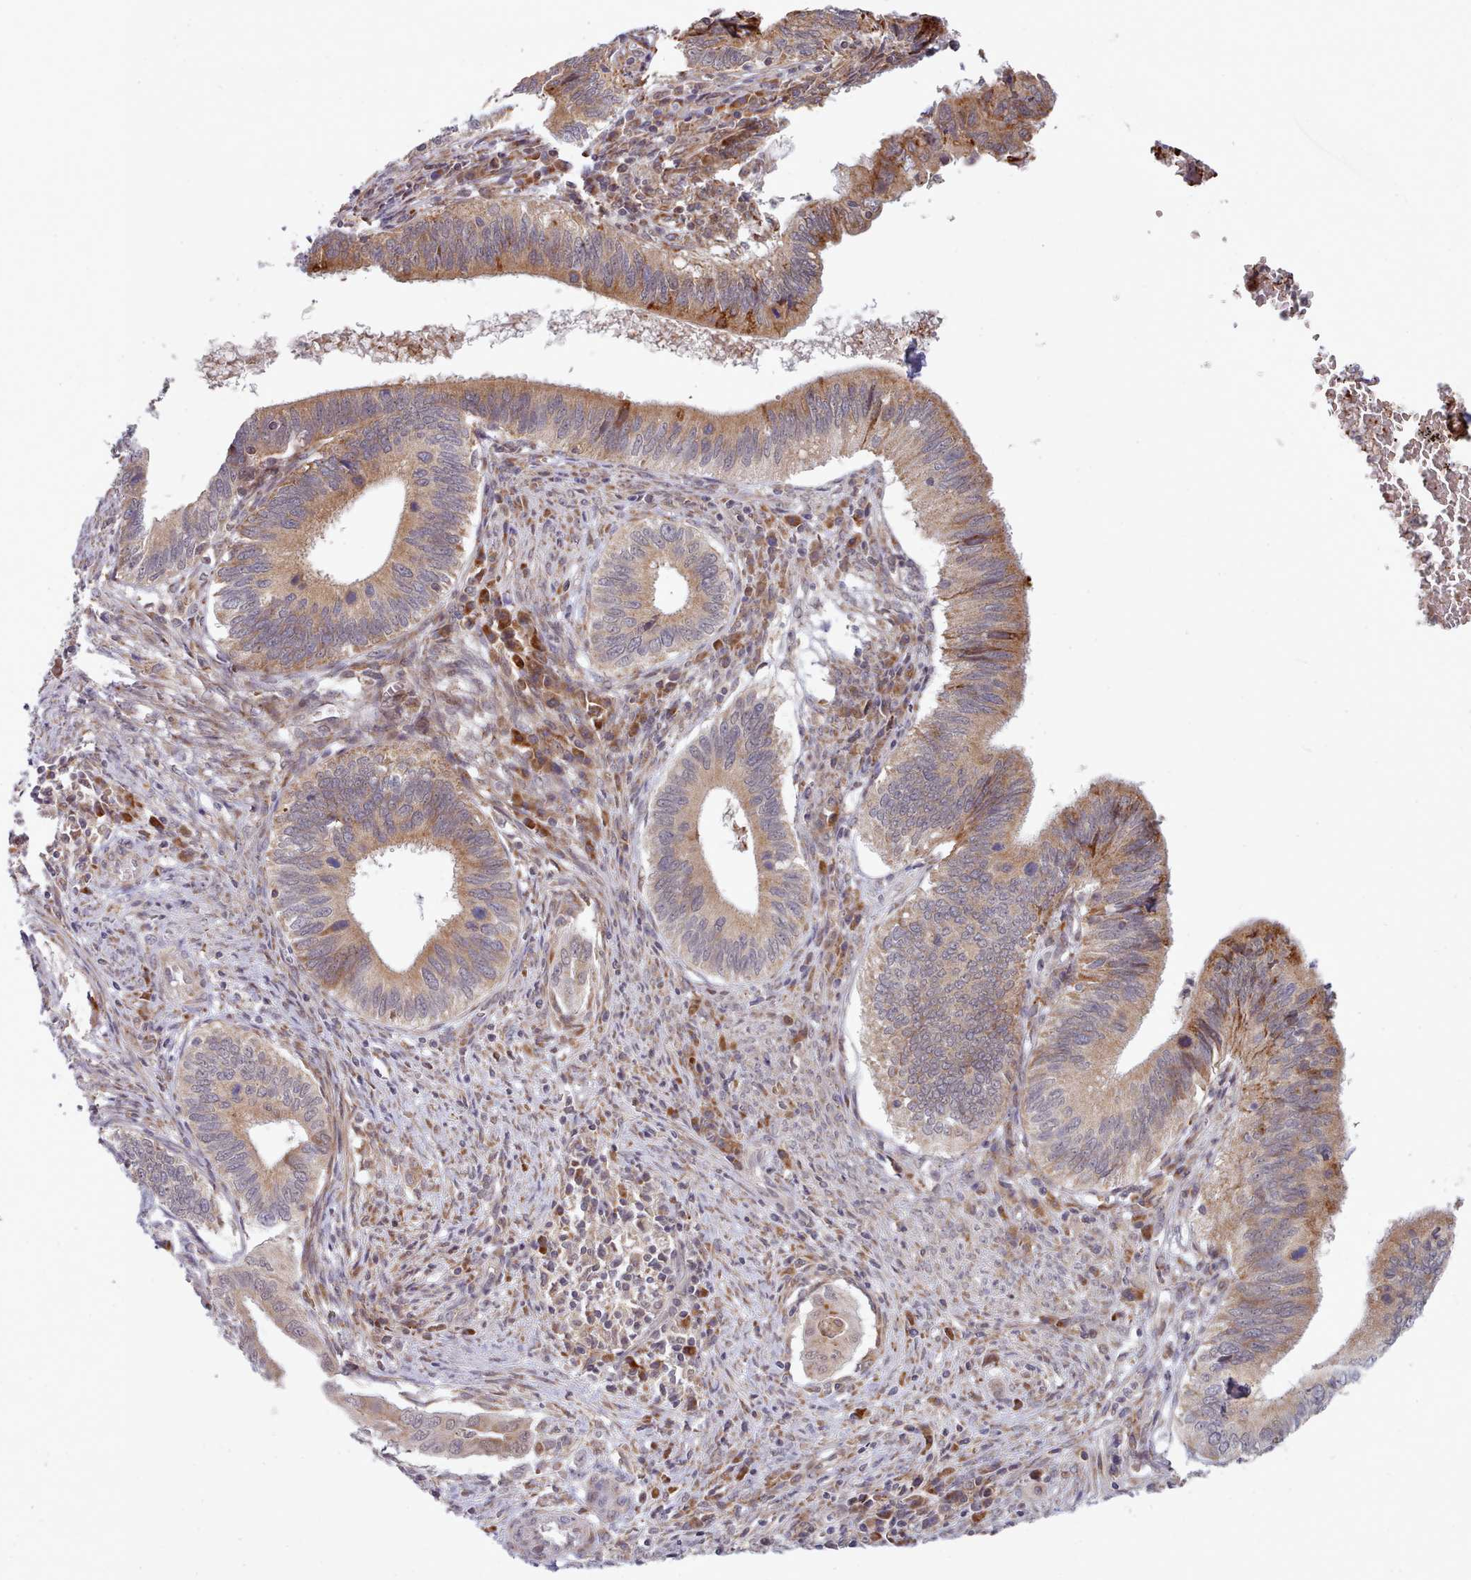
{"staining": {"intensity": "moderate", "quantity": ">75%", "location": "cytoplasmic/membranous"}, "tissue": "cervical cancer", "cell_type": "Tumor cells", "image_type": "cancer", "snomed": [{"axis": "morphology", "description": "Adenocarcinoma, NOS"}, {"axis": "topography", "description": "Cervix"}], "caption": "Moderate cytoplasmic/membranous staining is identified in about >75% of tumor cells in adenocarcinoma (cervical).", "gene": "TRIM26", "patient": {"sex": "female", "age": 42}}